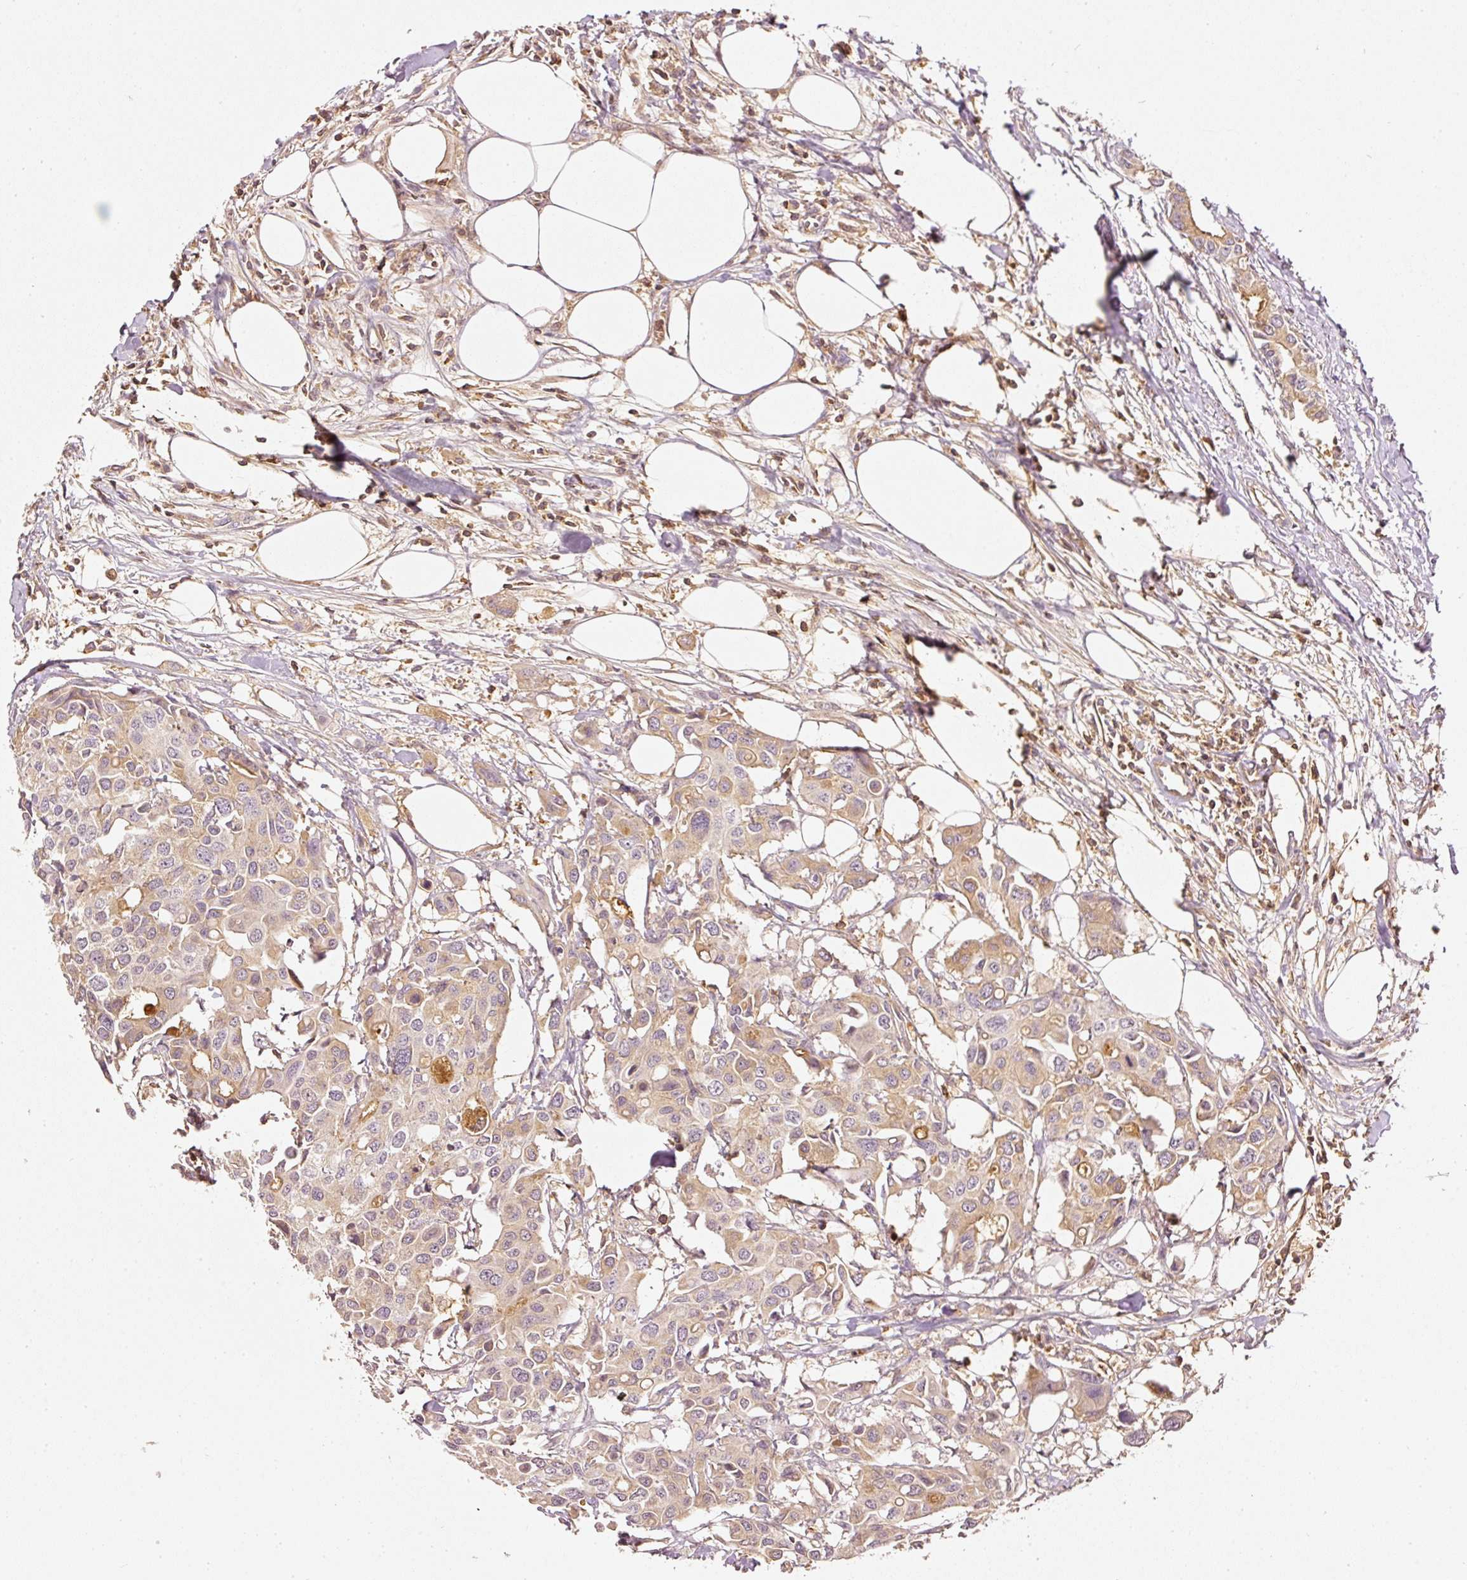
{"staining": {"intensity": "weak", "quantity": ">75%", "location": "cytoplasmic/membranous"}, "tissue": "colorectal cancer", "cell_type": "Tumor cells", "image_type": "cancer", "snomed": [{"axis": "morphology", "description": "Adenocarcinoma, NOS"}, {"axis": "topography", "description": "Colon"}], "caption": "Immunohistochemical staining of adenocarcinoma (colorectal) shows weak cytoplasmic/membranous protein positivity in approximately >75% of tumor cells. The staining was performed using DAB (3,3'-diaminobenzidine) to visualize the protein expression in brown, while the nuclei were stained in blue with hematoxylin (Magnification: 20x).", "gene": "EVL", "patient": {"sex": "male", "age": 77}}